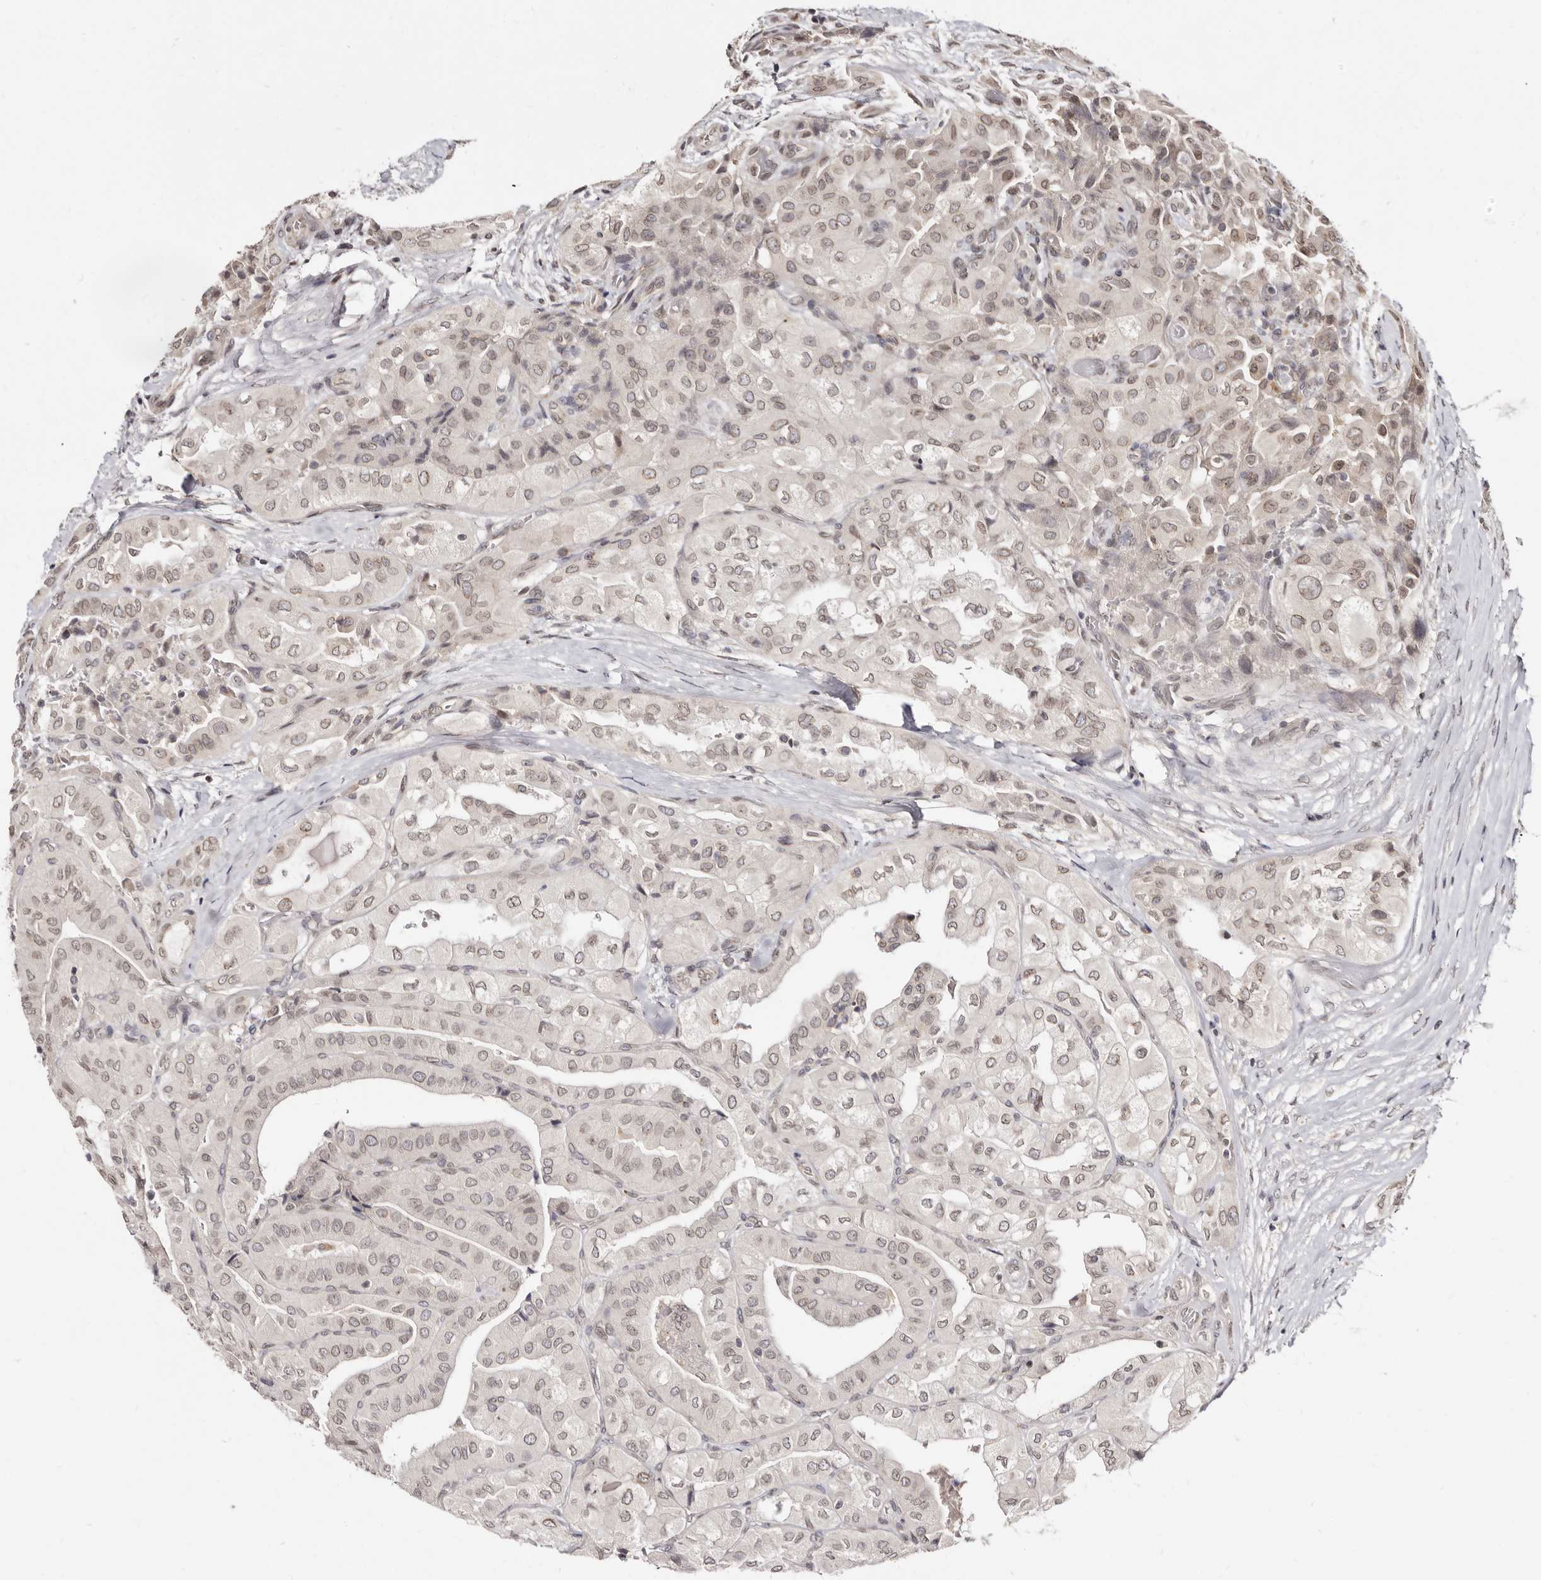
{"staining": {"intensity": "weak", "quantity": ">75%", "location": "nuclear"}, "tissue": "thyroid cancer", "cell_type": "Tumor cells", "image_type": "cancer", "snomed": [{"axis": "morphology", "description": "Papillary adenocarcinoma, NOS"}, {"axis": "topography", "description": "Thyroid gland"}], "caption": "Protein expression analysis of human thyroid cancer reveals weak nuclear staining in about >75% of tumor cells. (brown staining indicates protein expression, while blue staining denotes nuclei).", "gene": "LCORL", "patient": {"sex": "female", "age": 59}}